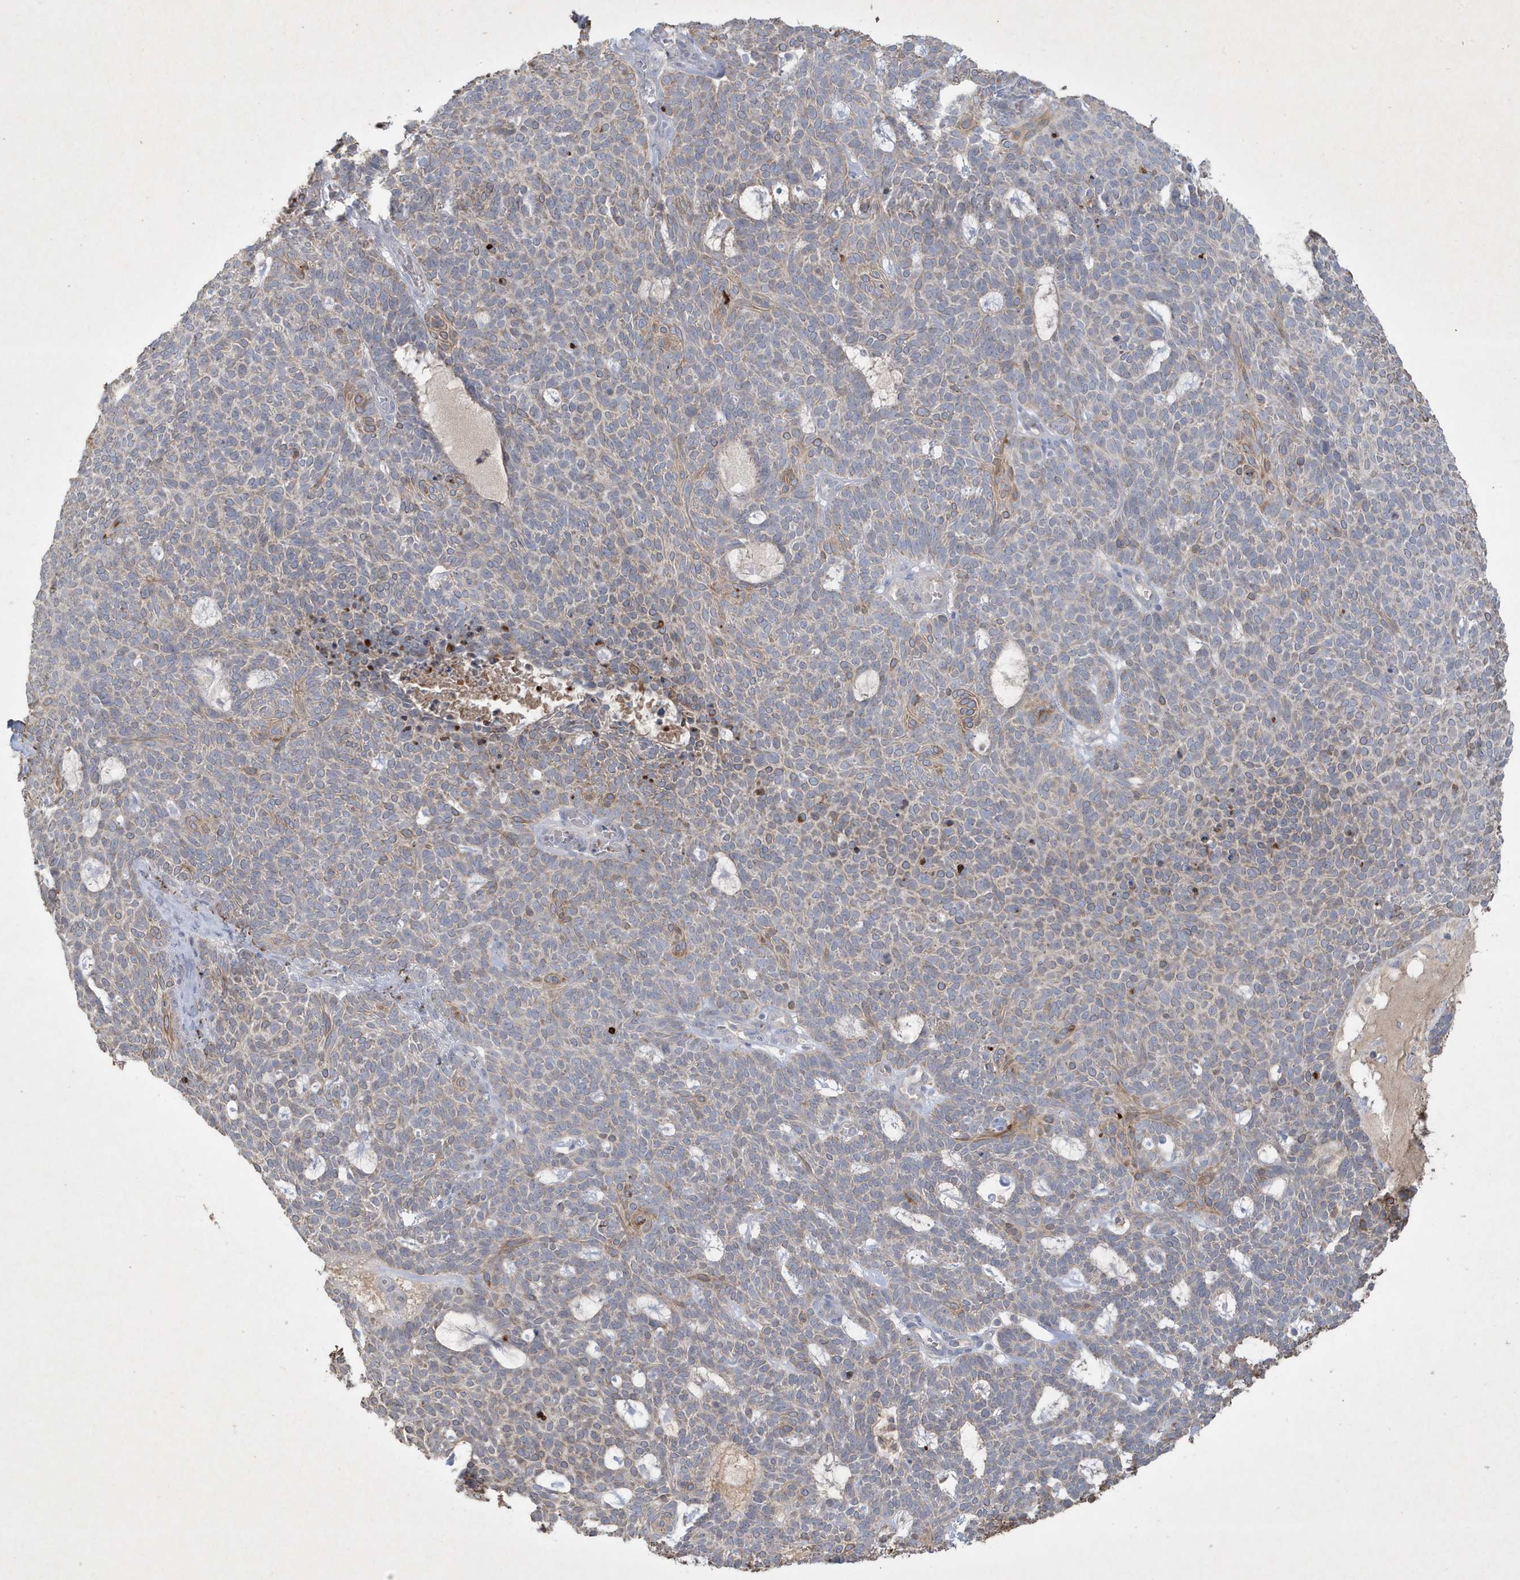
{"staining": {"intensity": "weak", "quantity": "<25%", "location": "cytoplasmic/membranous"}, "tissue": "skin cancer", "cell_type": "Tumor cells", "image_type": "cancer", "snomed": [{"axis": "morphology", "description": "Squamous cell carcinoma, NOS"}, {"axis": "topography", "description": "Skin"}], "caption": "Skin squamous cell carcinoma was stained to show a protein in brown. There is no significant expression in tumor cells. Brightfield microscopy of immunohistochemistry (IHC) stained with DAB (brown) and hematoxylin (blue), captured at high magnification.", "gene": "CCDC24", "patient": {"sex": "female", "age": 90}}